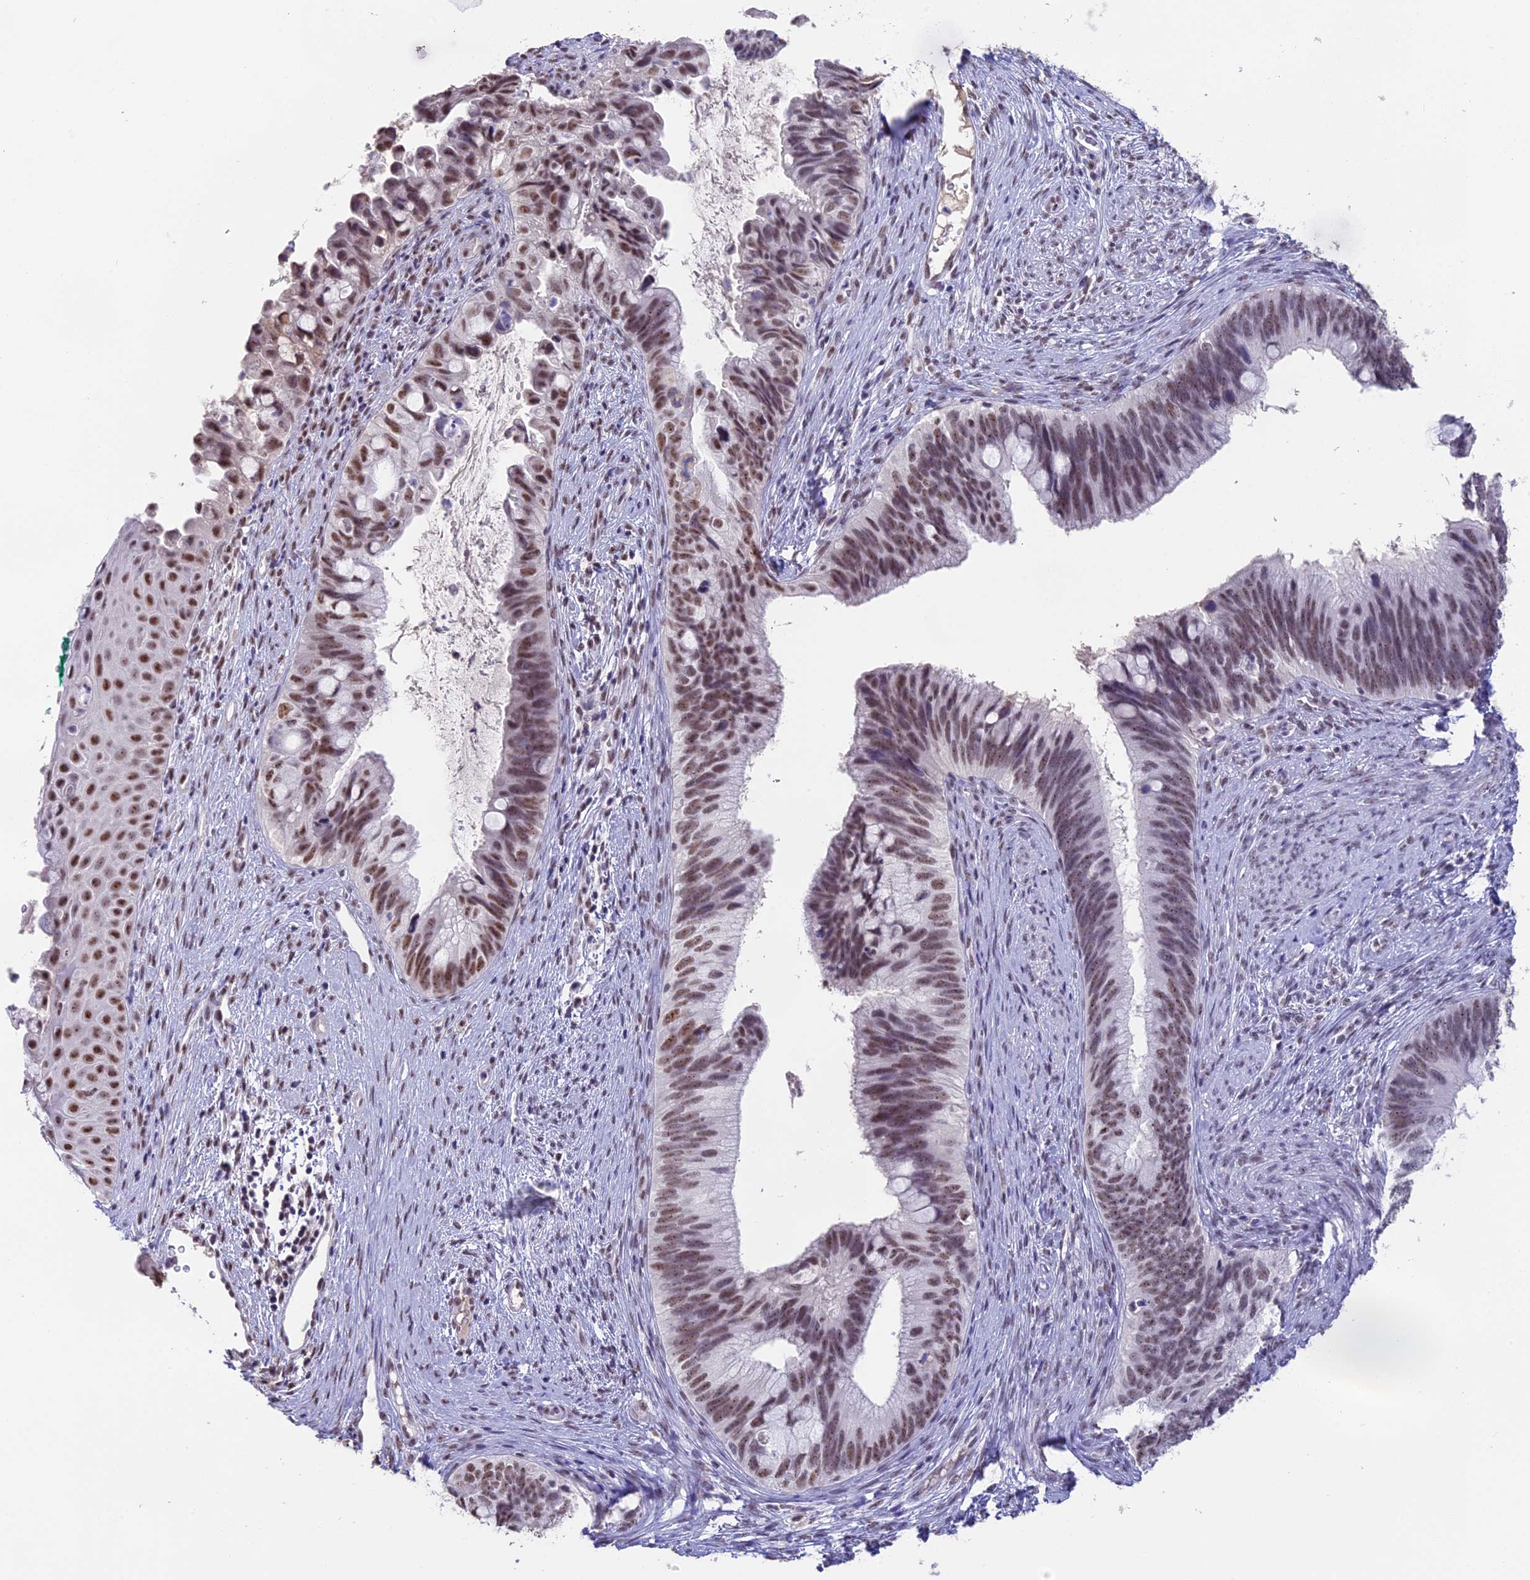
{"staining": {"intensity": "moderate", "quantity": ">75%", "location": "nuclear"}, "tissue": "cervical cancer", "cell_type": "Tumor cells", "image_type": "cancer", "snomed": [{"axis": "morphology", "description": "Adenocarcinoma, NOS"}, {"axis": "topography", "description": "Cervix"}], "caption": "Approximately >75% of tumor cells in human cervical adenocarcinoma exhibit moderate nuclear protein positivity as visualized by brown immunohistochemical staining.", "gene": "SETD2", "patient": {"sex": "female", "age": 42}}